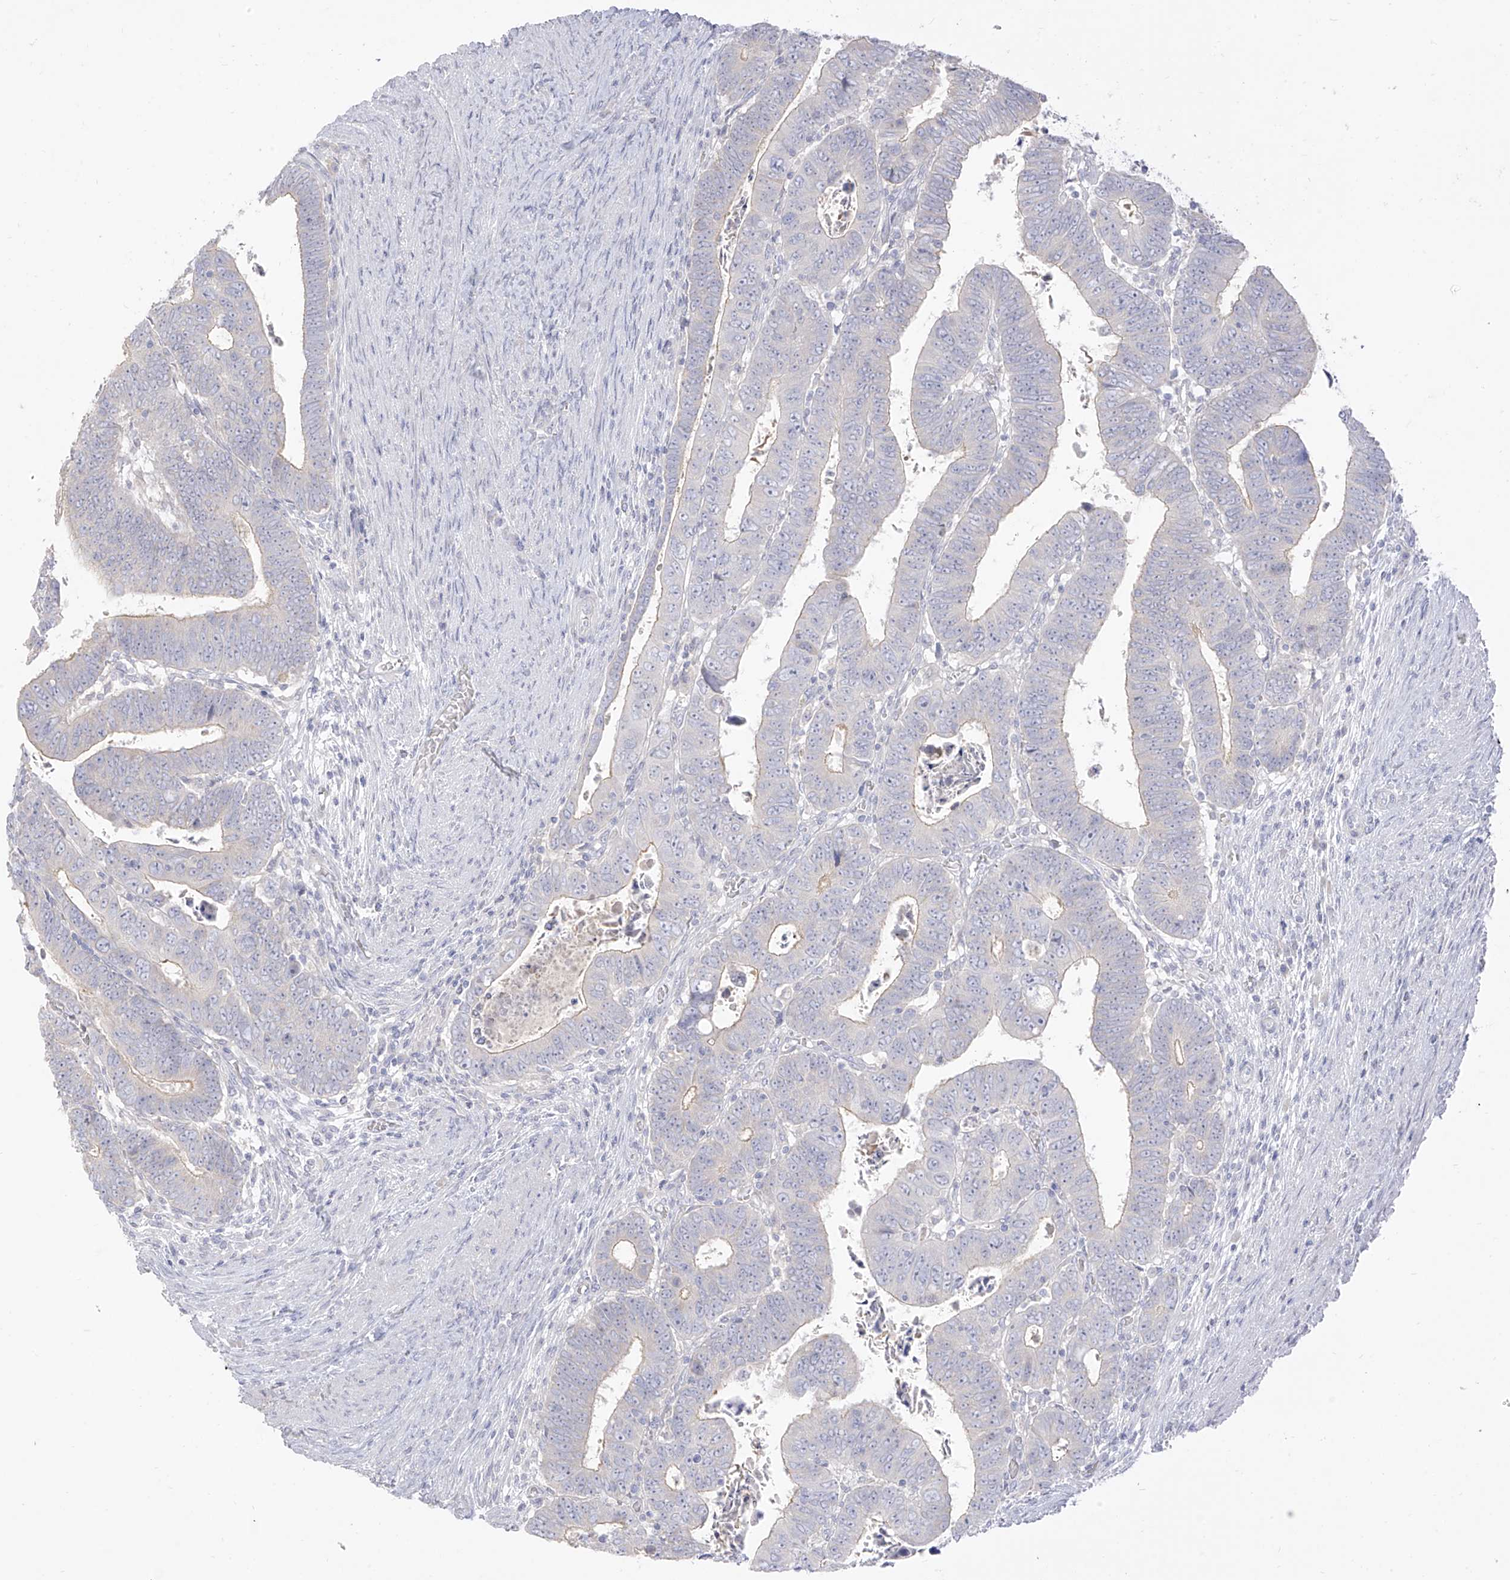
{"staining": {"intensity": "weak", "quantity": "<25%", "location": "cytoplasmic/membranous"}, "tissue": "colorectal cancer", "cell_type": "Tumor cells", "image_type": "cancer", "snomed": [{"axis": "morphology", "description": "Normal tissue, NOS"}, {"axis": "morphology", "description": "Adenocarcinoma, NOS"}, {"axis": "topography", "description": "Rectum"}], "caption": "Image shows no protein positivity in tumor cells of adenocarcinoma (colorectal) tissue.", "gene": "ARHGEF40", "patient": {"sex": "female", "age": 65}}